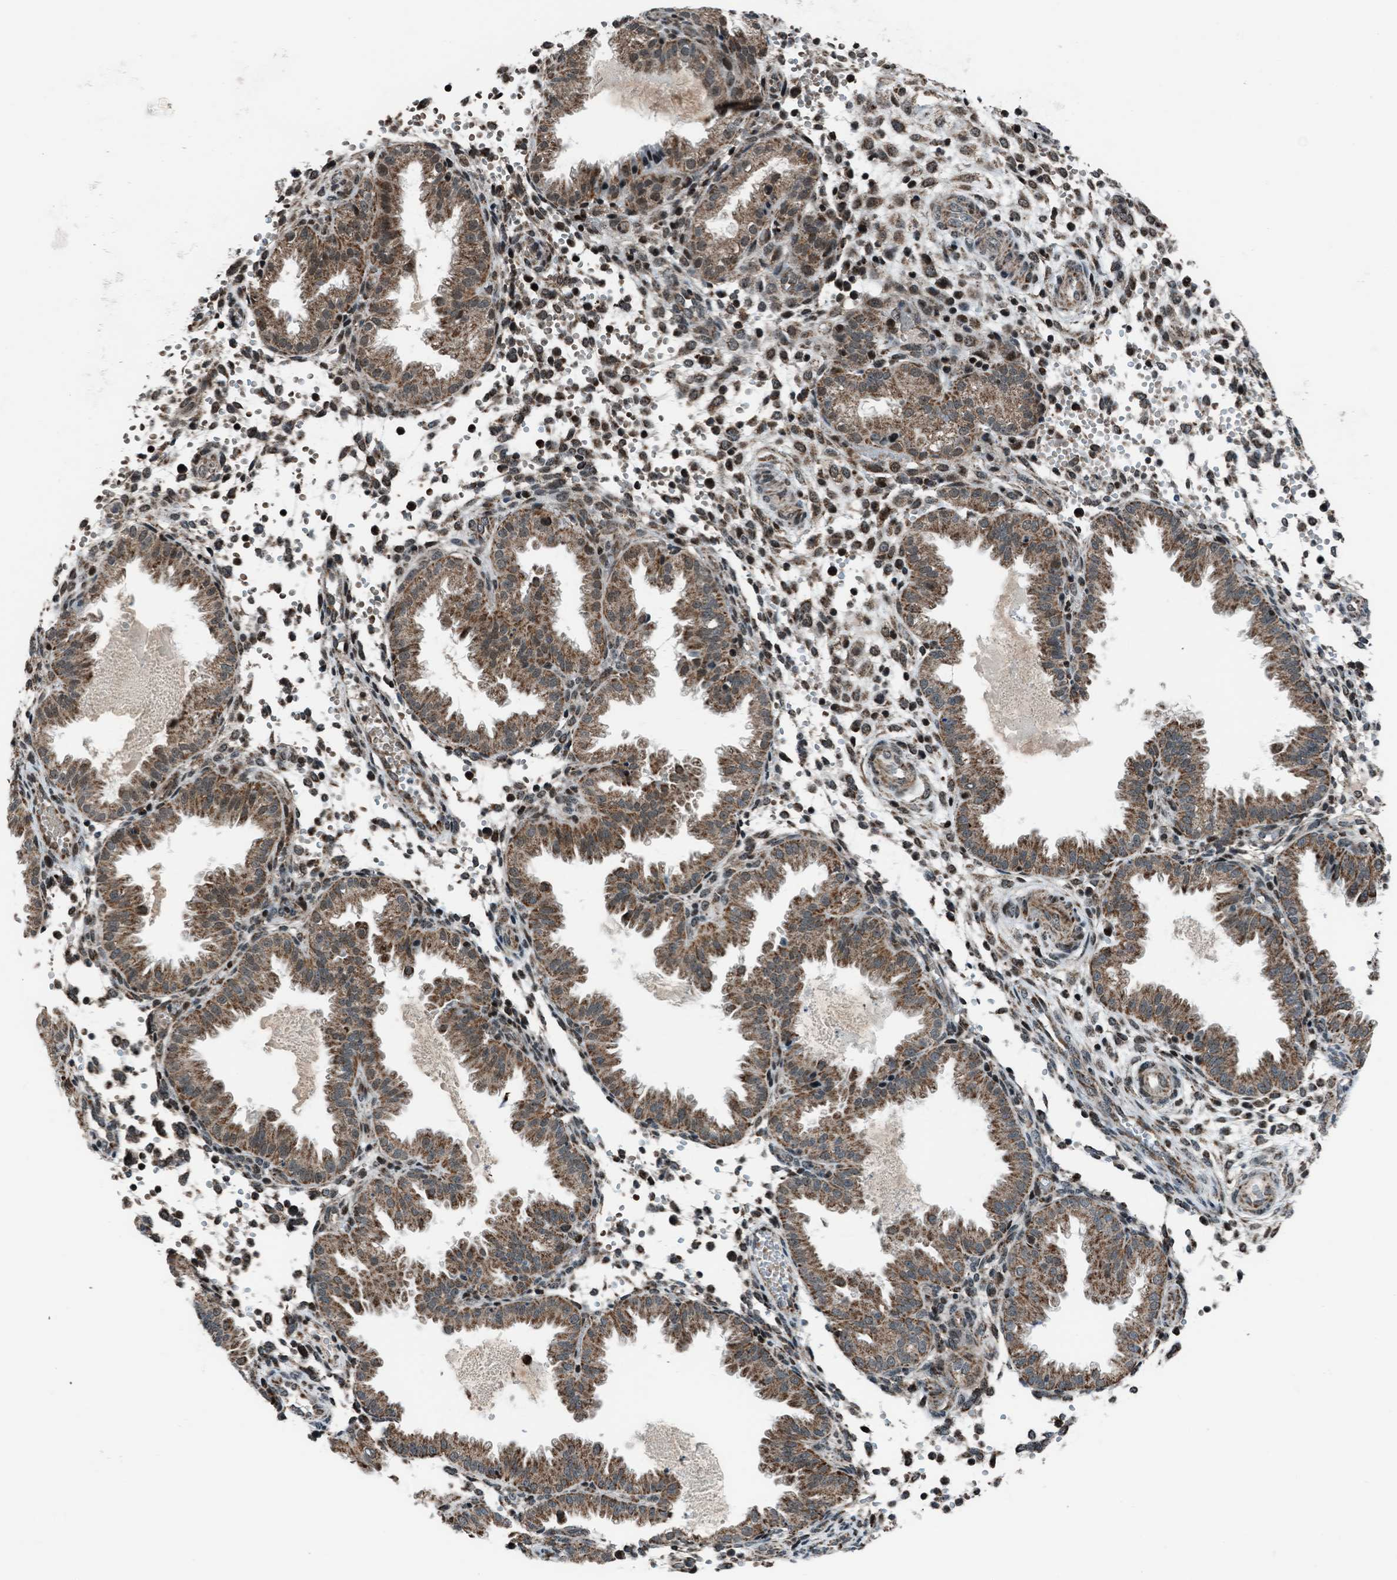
{"staining": {"intensity": "moderate", "quantity": ">75%", "location": "cytoplasmic/membranous"}, "tissue": "endometrium", "cell_type": "Cells in endometrial stroma", "image_type": "normal", "snomed": [{"axis": "morphology", "description": "Normal tissue, NOS"}, {"axis": "topography", "description": "Endometrium"}], "caption": "This is an image of immunohistochemistry (IHC) staining of normal endometrium, which shows moderate expression in the cytoplasmic/membranous of cells in endometrial stroma.", "gene": "MORC3", "patient": {"sex": "female", "age": 33}}